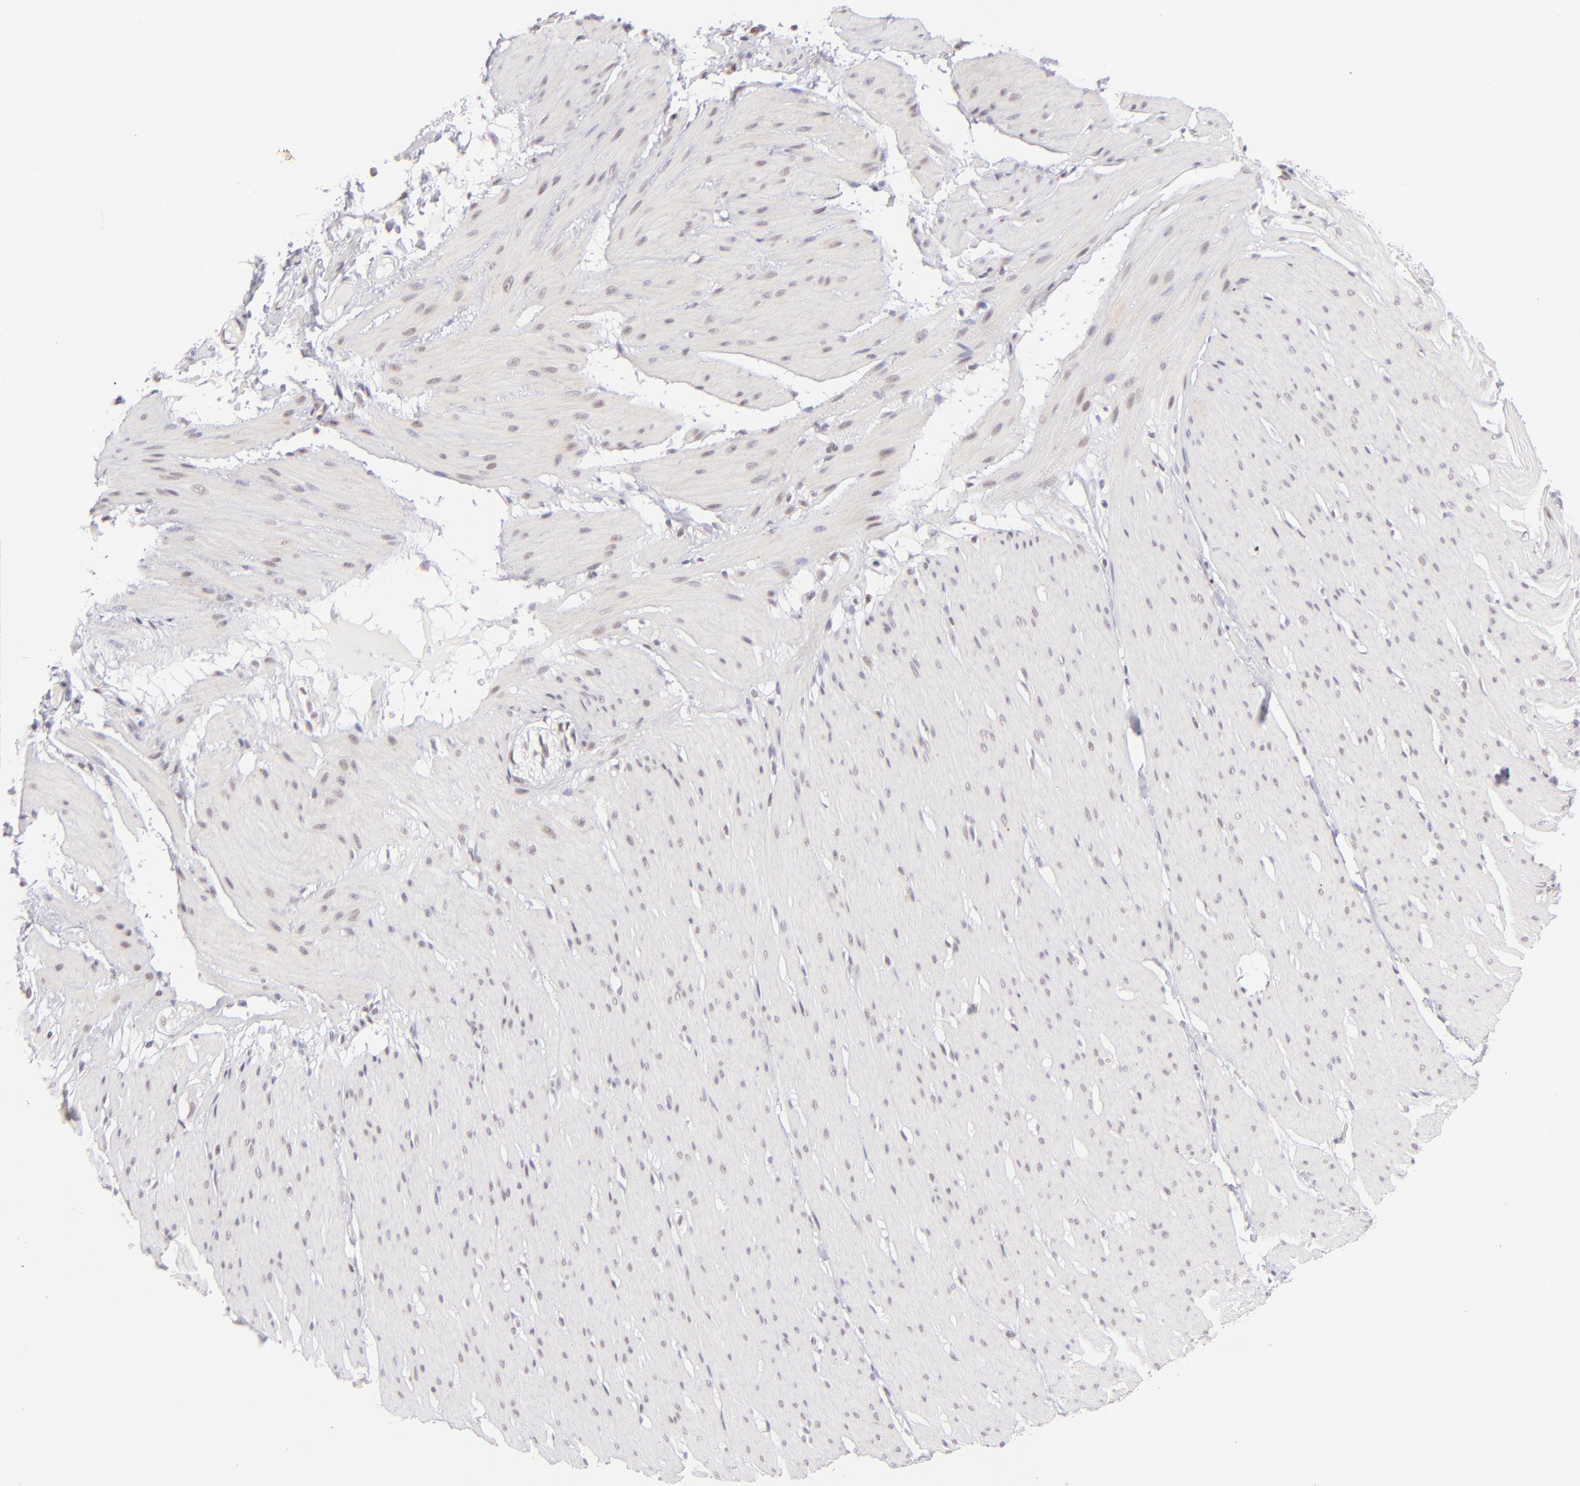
{"staining": {"intensity": "negative", "quantity": "none", "location": "none"}, "tissue": "smooth muscle", "cell_type": "Smooth muscle cells", "image_type": "normal", "snomed": [{"axis": "morphology", "description": "Normal tissue, NOS"}, {"axis": "topography", "description": "Smooth muscle"}, {"axis": "topography", "description": "Colon"}], "caption": "Human smooth muscle stained for a protein using immunohistochemistry (IHC) demonstrates no expression in smooth muscle cells.", "gene": "POU2F1", "patient": {"sex": "male", "age": 67}}